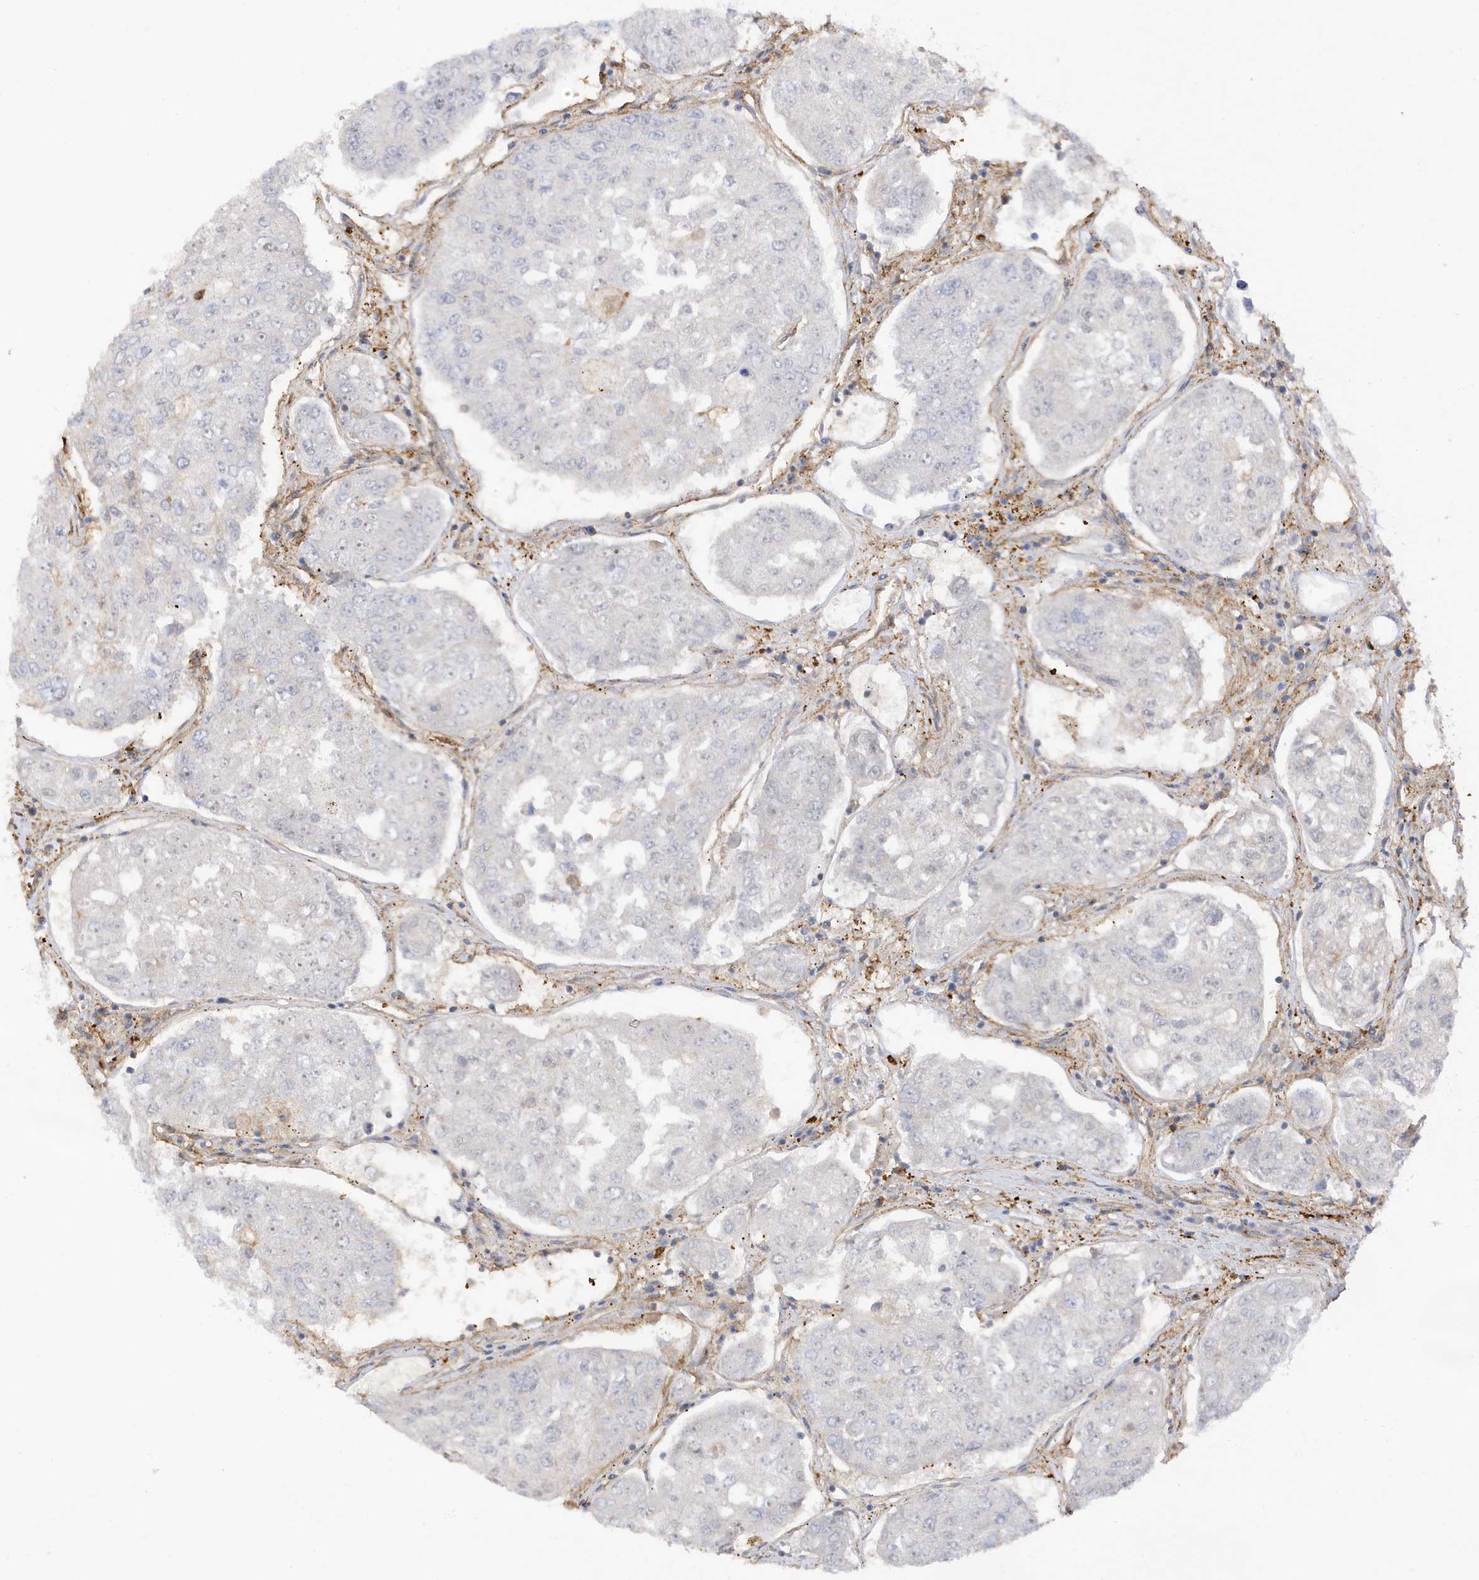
{"staining": {"intensity": "negative", "quantity": "none", "location": "none"}, "tissue": "urothelial cancer", "cell_type": "Tumor cells", "image_type": "cancer", "snomed": [{"axis": "morphology", "description": "Urothelial carcinoma, High grade"}, {"axis": "topography", "description": "Lymph node"}, {"axis": "topography", "description": "Urinary bladder"}], "caption": "An image of urothelial cancer stained for a protein displays no brown staining in tumor cells.", "gene": "PHACTR2", "patient": {"sex": "male", "age": 51}}